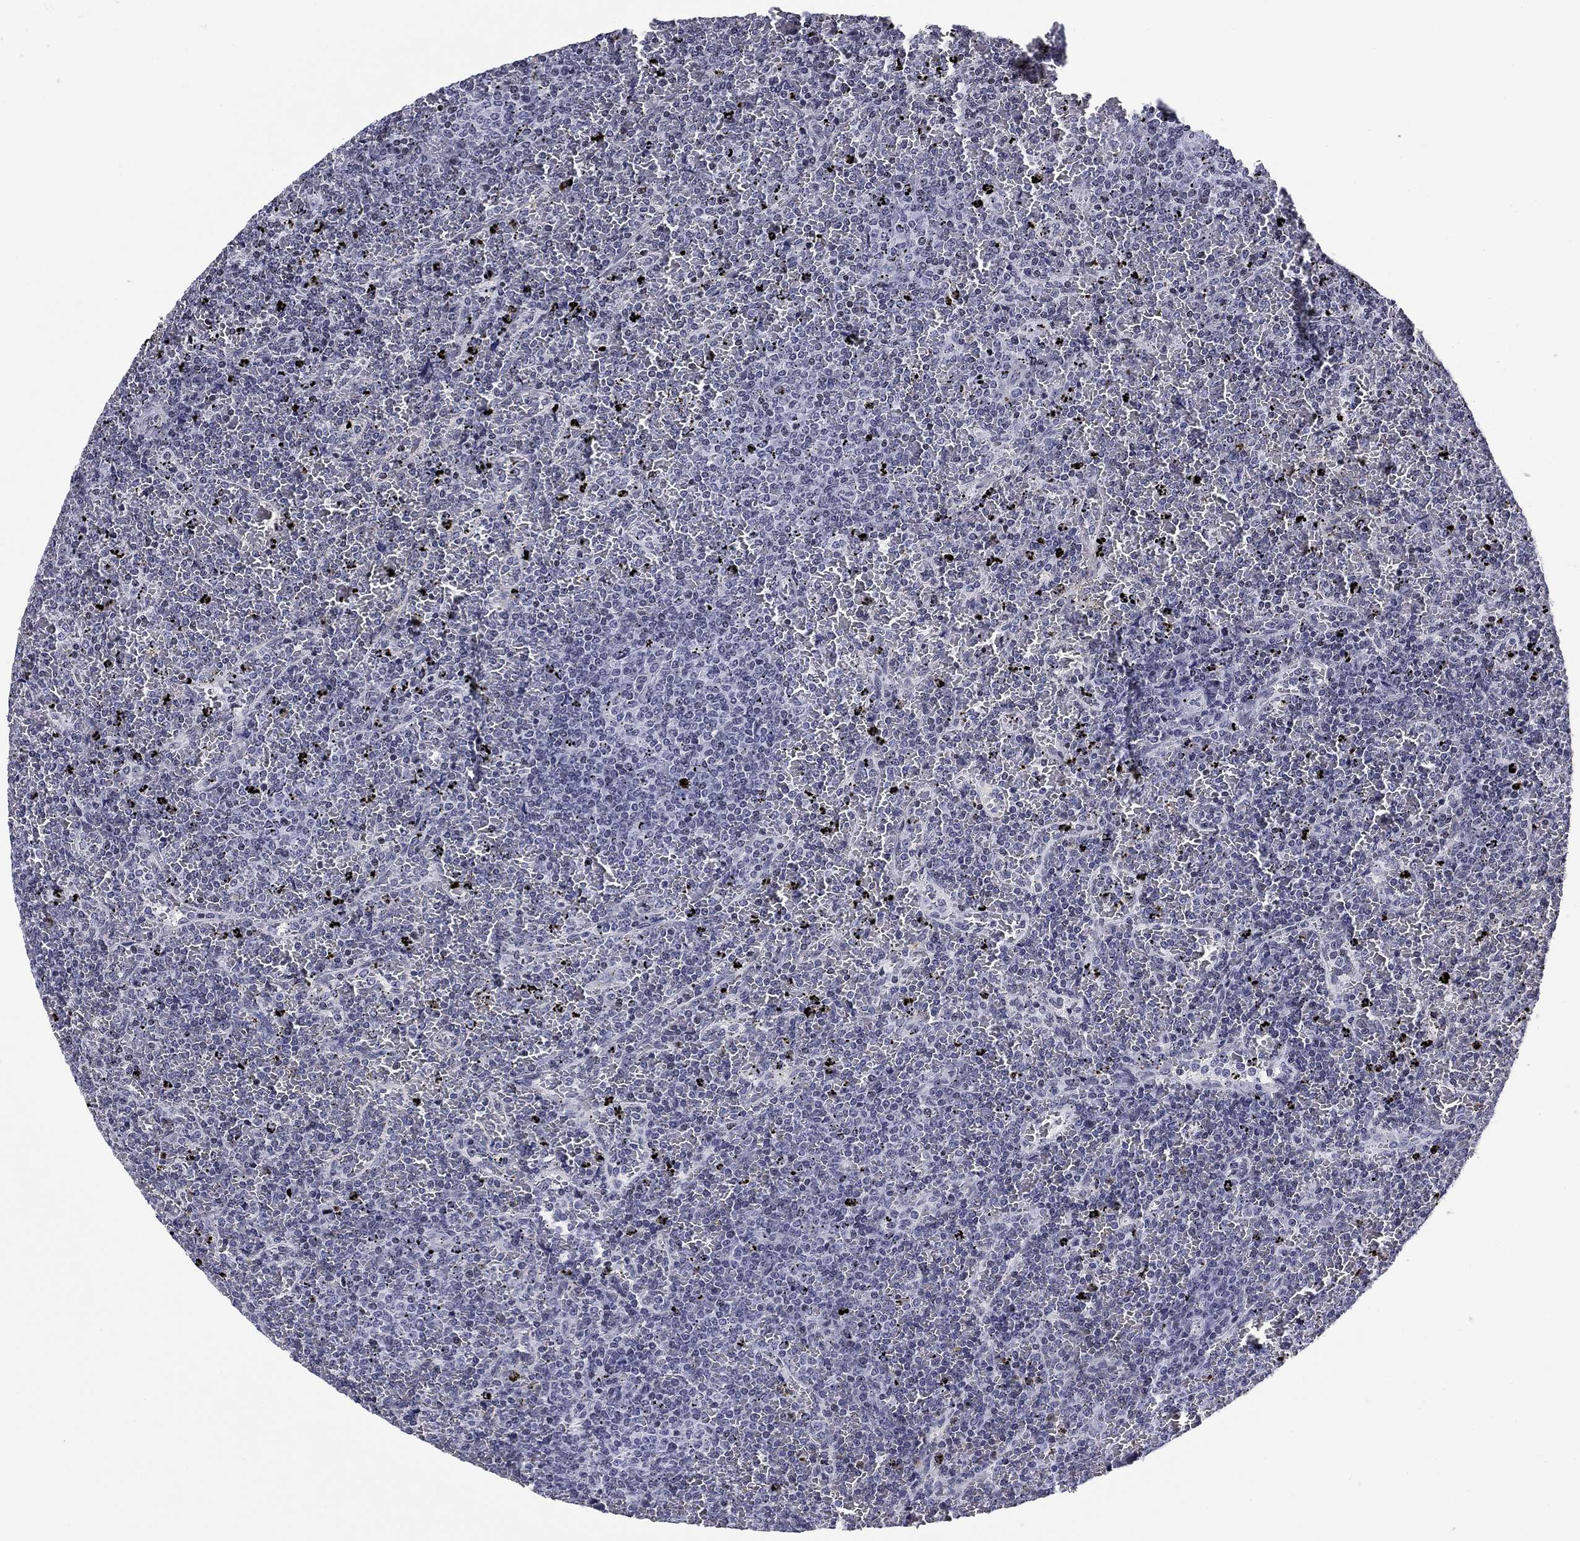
{"staining": {"intensity": "negative", "quantity": "none", "location": "none"}, "tissue": "lymphoma", "cell_type": "Tumor cells", "image_type": "cancer", "snomed": [{"axis": "morphology", "description": "Malignant lymphoma, non-Hodgkin's type, Low grade"}, {"axis": "topography", "description": "Spleen"}], "caption": "Low-grade malignant lymphoma, non-Hodgkin's type was stained to show a protein in brown. There is no significant positivity in tumor cells. Brightfield microscopy of immunohistochemistry (IHC) stained with DAB (3,3'-diaminobenzidine) (brown) and hematoxylin (blue), captured at high magnification.", "gene": "CCDC144A", "patient": {"sex": "female", "age": 77}}